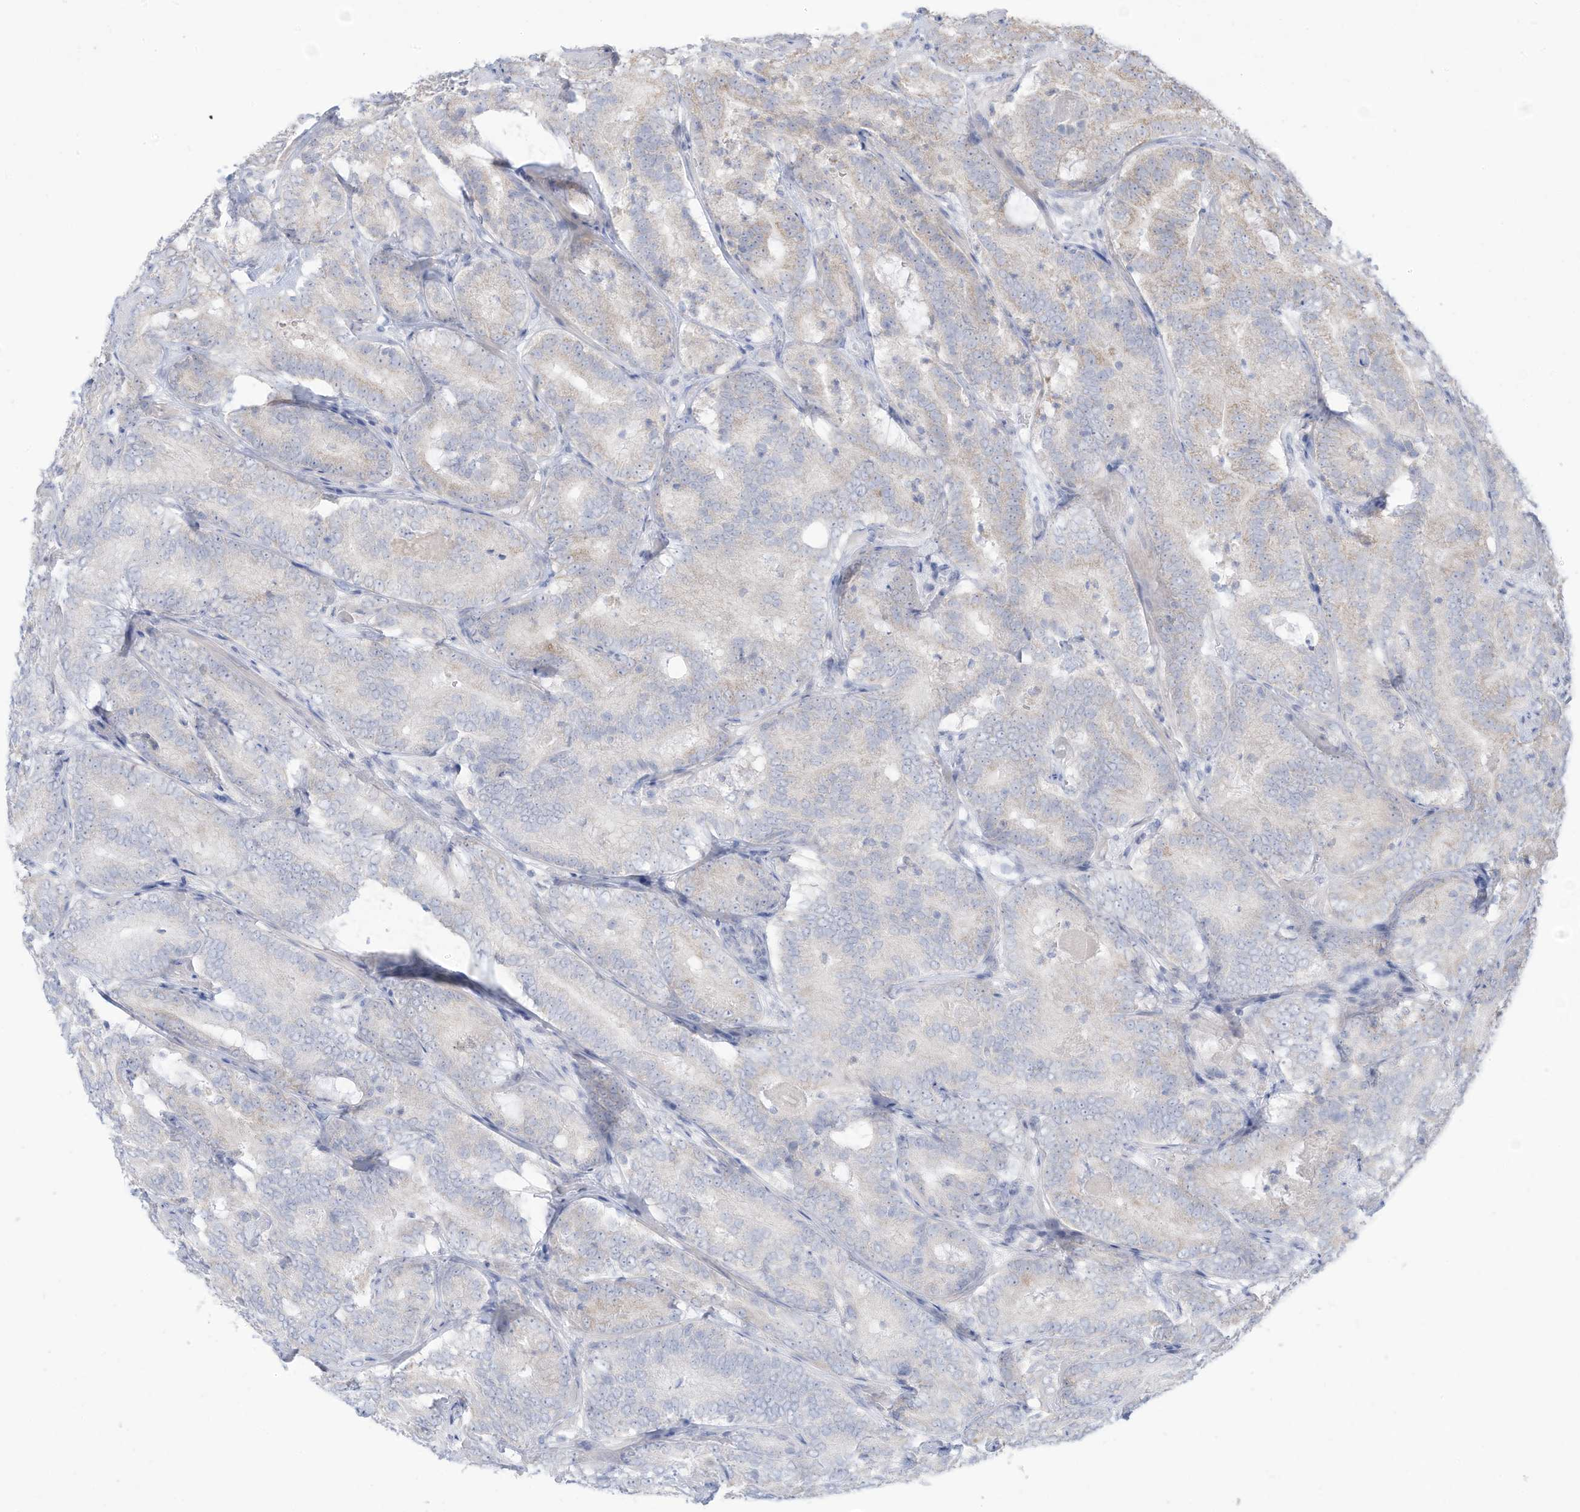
{"staining": {"intensity": "negative", "quantity": "none", "location": "none"}, "tissue": "prostate cancer", "cell_type": "Tumor cells", "image_type": "cancer", "snomed": [{"axis": "morphology", "description": "Adenocarcinoma, High grade"}, {"axis": "topography", "description": "Prostate"}], "caption": "Immunohistochemical staining of high-grade adenocarcinoma (prostate) shows no significant expression in tumor cells. (DAB (3,3'-diaminobenzidine) immunohistochemistry, high magnification).", "gene": "OGT", "patient": {"sex": "male", "age": 57}}